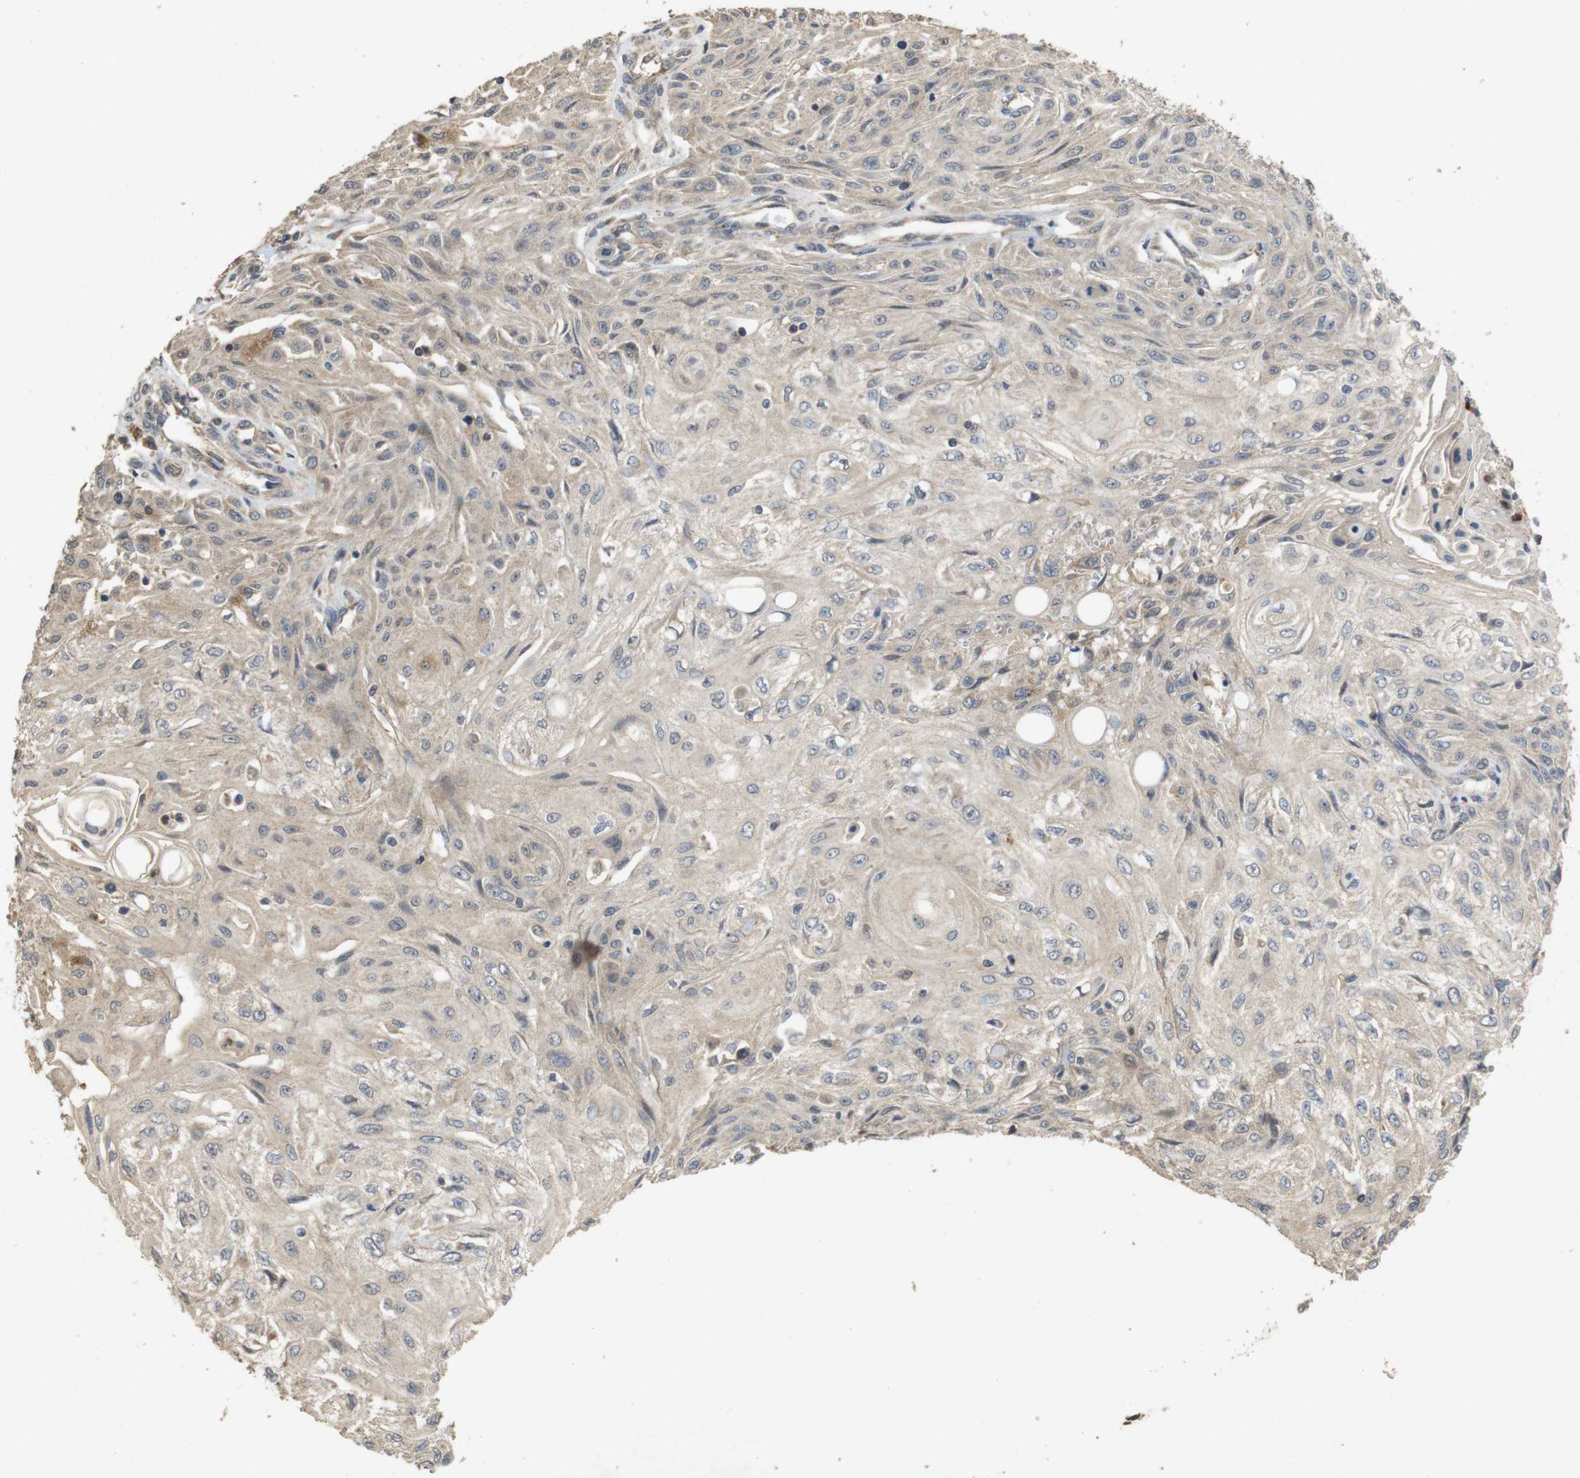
{"staining": {"intensity": "weak", "quantity": ">75%", "location": "cytoplasmic/membranous"}, "tissue": "skin cancer", "cell_type": "Tumor cells", "image_type": "cancer", "snomed": [{"axis": "morphology", "description": "Squamous cell carcinoma, NOS"}, {"axis": "topography", "description": "Skin"}], "caption": "A brown stain shows weak cytoplasmic/membranous expression of a protein in human skin cancer tumor cells.", "gene": "PCDHB10", "patient": {"sex": "male", "age": 75}}